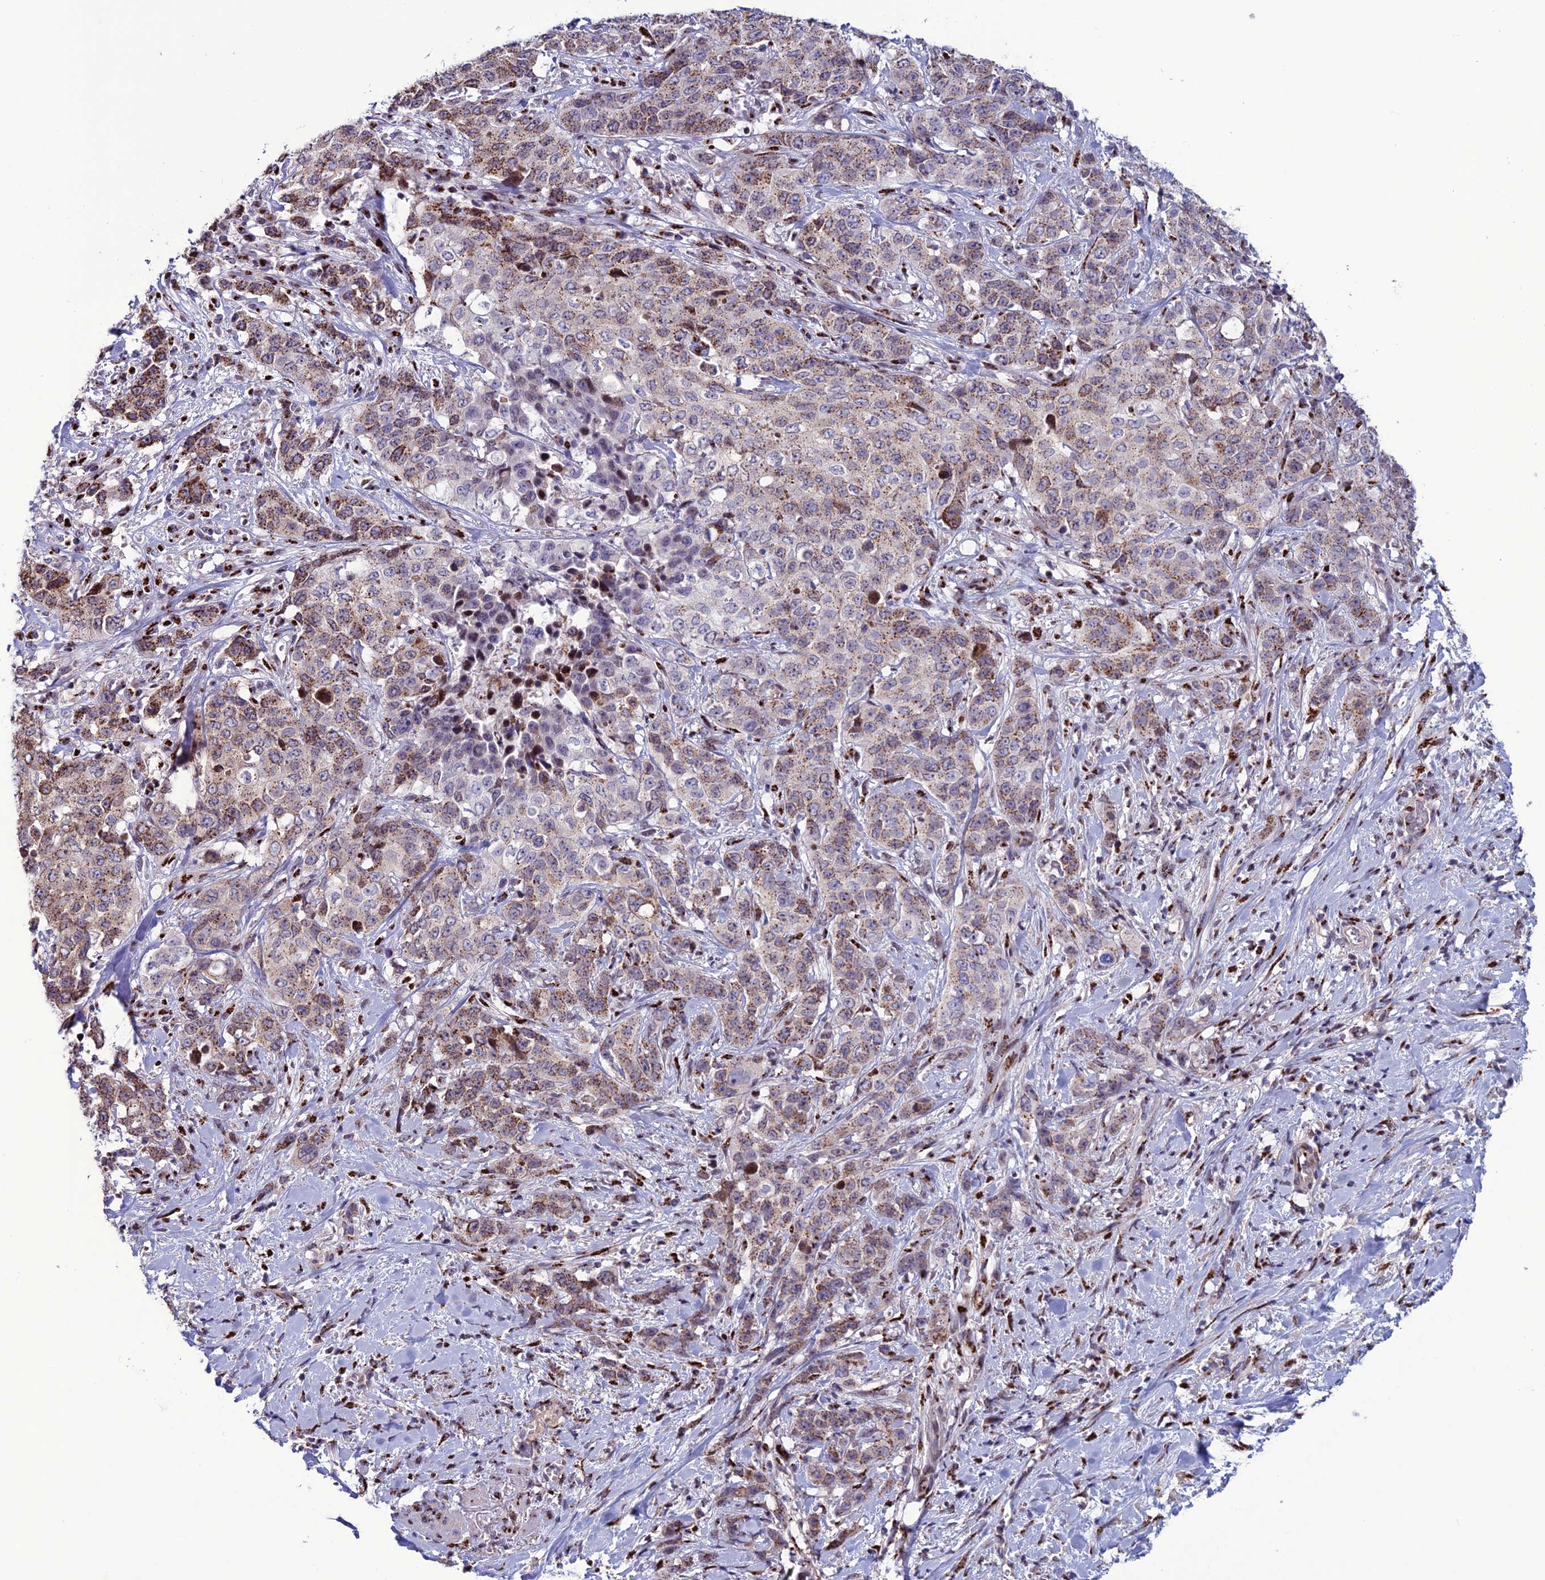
{"staining": {"intensity": "moderate", "quantity": ">75%", "location": "cytoplasmic/membranous"}, "tissue": "stomach cancer", "cell_type": "Tumor cells", "image_type": "cancer", "snomed": [{"axis": "morphology", "description": "Adenocarcinoma, NOS"}, {"axis": "topography", "description": "Stomach, upper"}], "caption": "Immunohistochemical staining of adenocarcinoma (stomach) demonstrates medium levels of moderate cytoplasmic/membranous positivity in about >75% of tumor cells. (Stains: DAB in brown, nuclei in blue, Microscopy: brightfield microscopy at high magnification).", "gene": "PLEKHA4", "patient": {"sex": "male", "age": 62}}